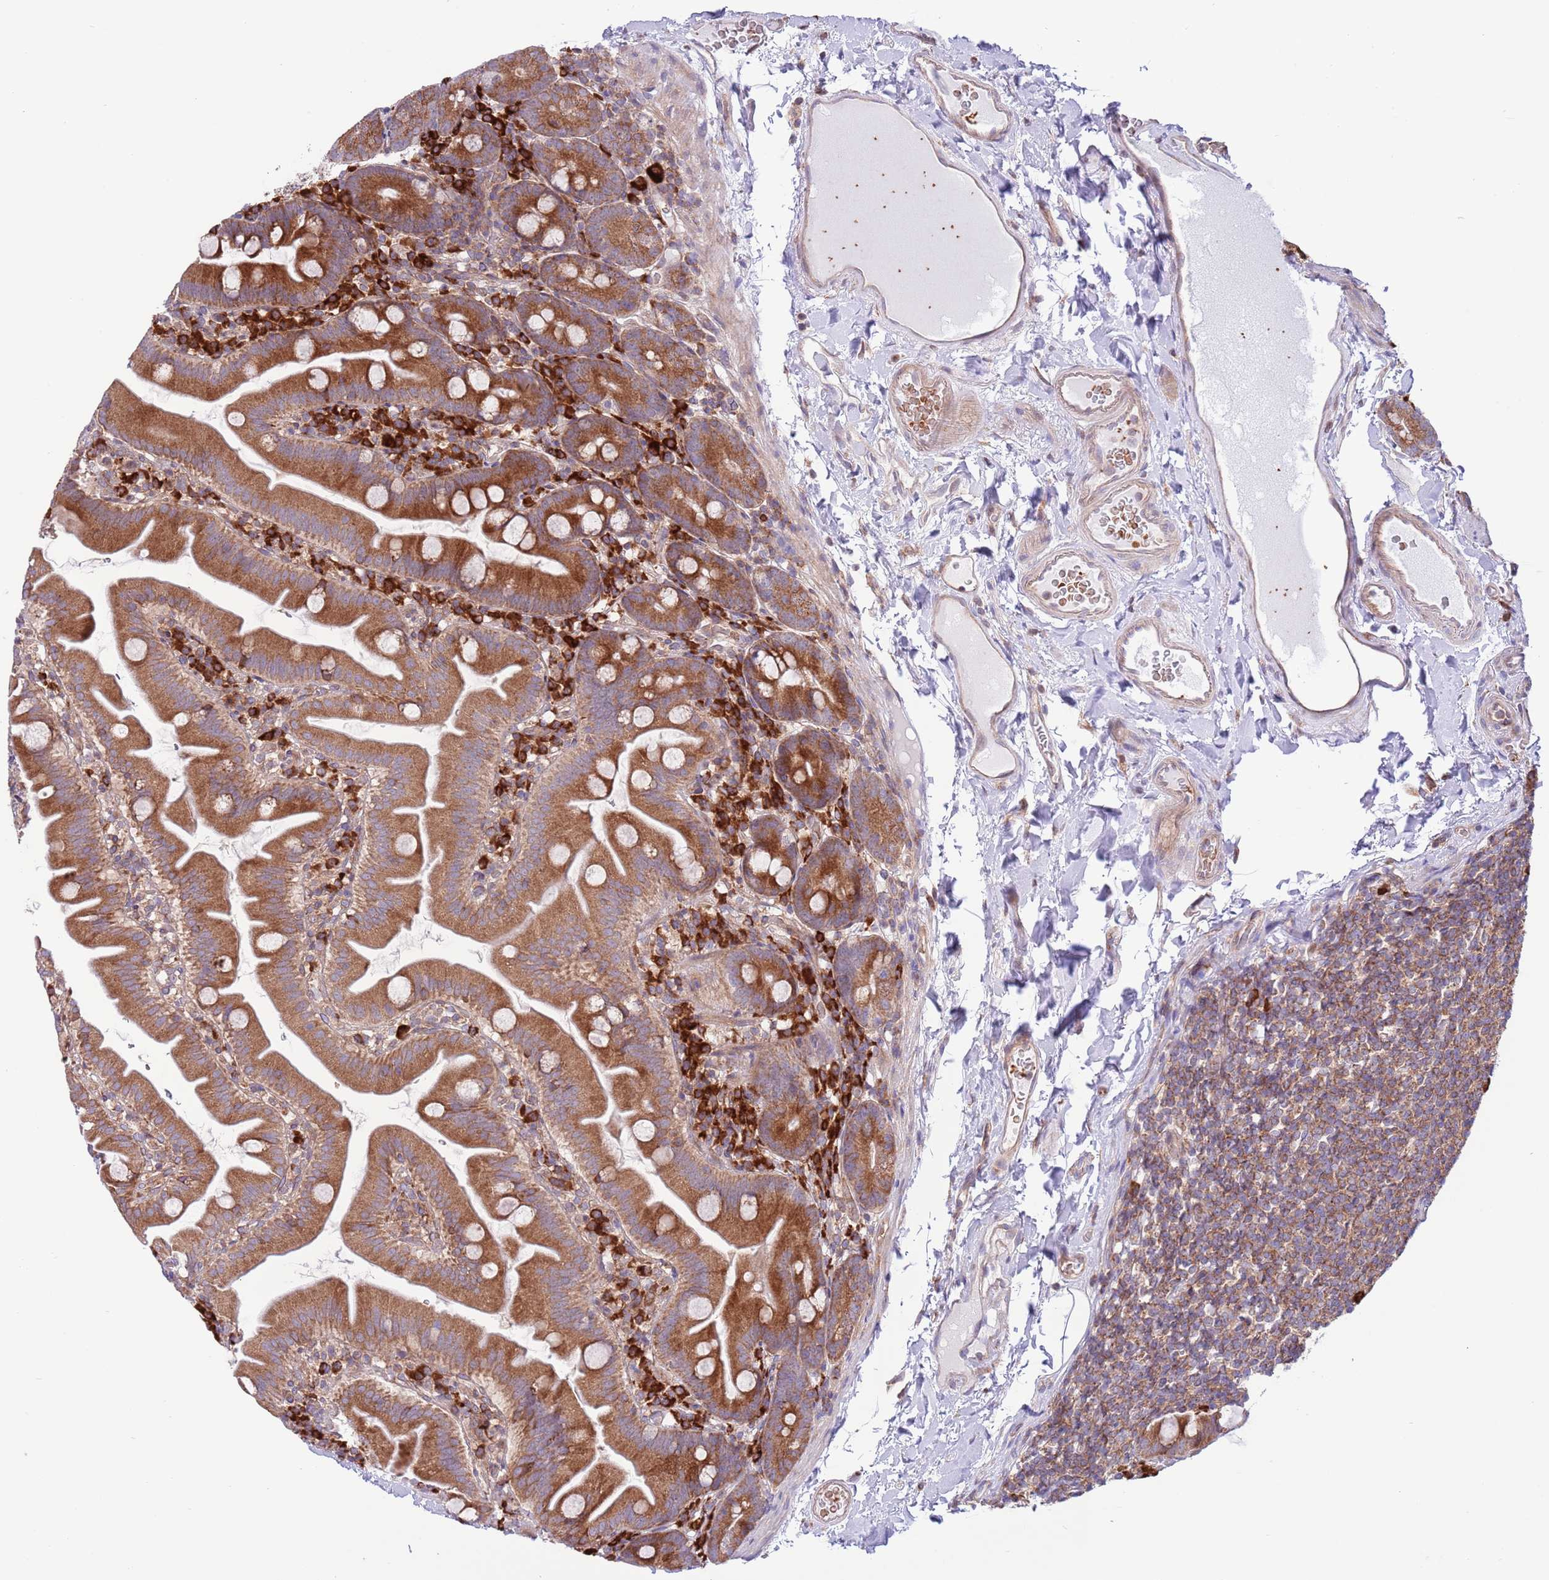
{"staining": {"intensity": "strong", "quantity": ">75%", "location": "cytoplasmic/membranous"}, "tissue": "small intestine", "cell_type": "Glandular cells", "image_type": "normal", "snomed": [{"axis": "morphology", "description": "Normal tissue, NOS"}, {"axis": "topography", "description": "Small intestine"}], "caption": "Immunohistochemistry of benign human small intestine exhibits high levels of strong cytoplasmic/membranous staining in about >75% of glandular cells.", "gene": "DAND5", "patient": {"sex": "female", "age": 68}}